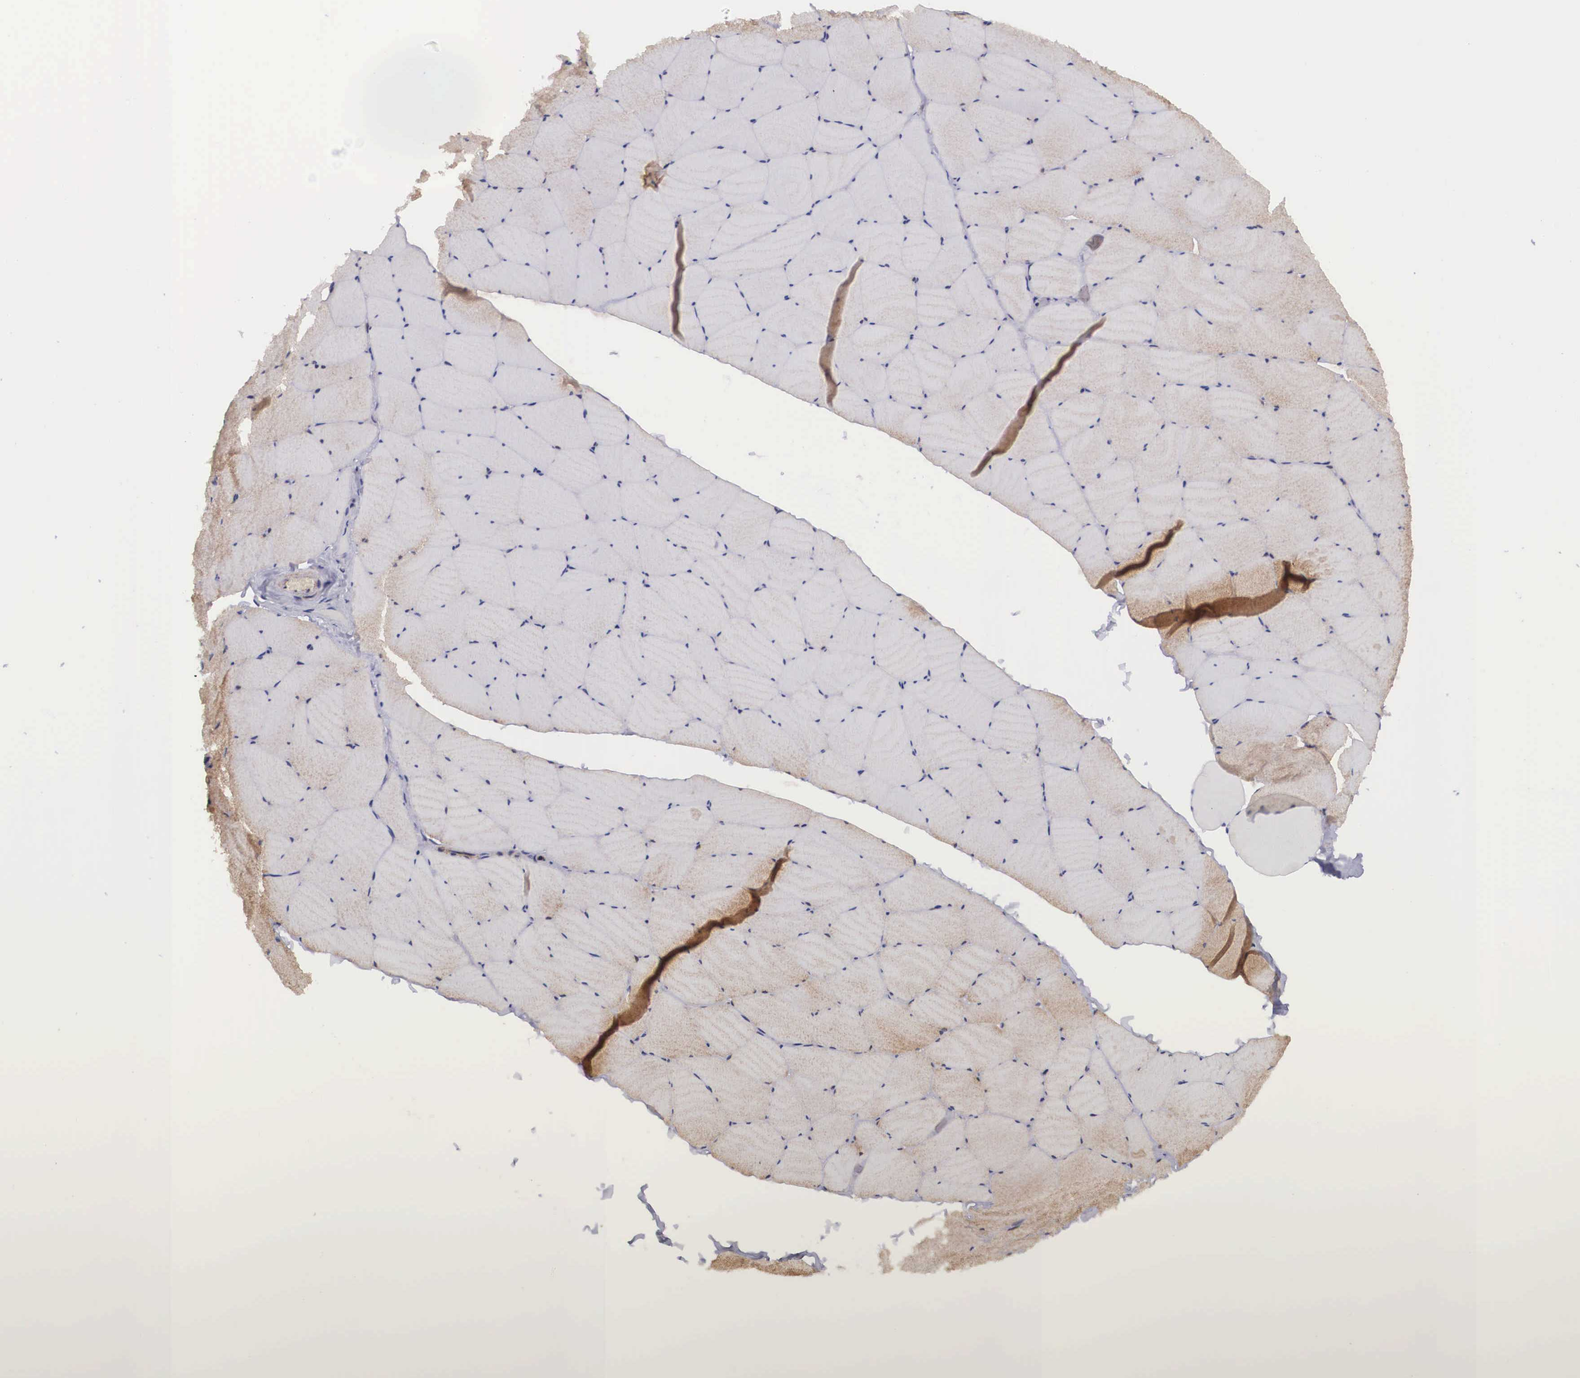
{"staining": {"intensity": "moderate", "quantity": "25%-75%", "location": "cytoplasmic/membranous"}, "tissue": "skeletal muscle", "cell_type": "Myocytes", "image_type": "normal", "snomed": [{"axis": "morphology", "description": "Normal tissue, NOS"}, {"axis": "topography", "description": "Skeletal muscle"}, {"axis": "topography", "description": "Salivary gland"}], "caption": "IHC of normal human skeletal muscle reveals medium levels of moderate cytoplasmic/membranous positivity in approximately 25%-75% of myocytes. IHC stains the protein in brown and the nuclei are stained blue.", "gene": "EMID1", "patient": {"sex": "male", "age": 62}}